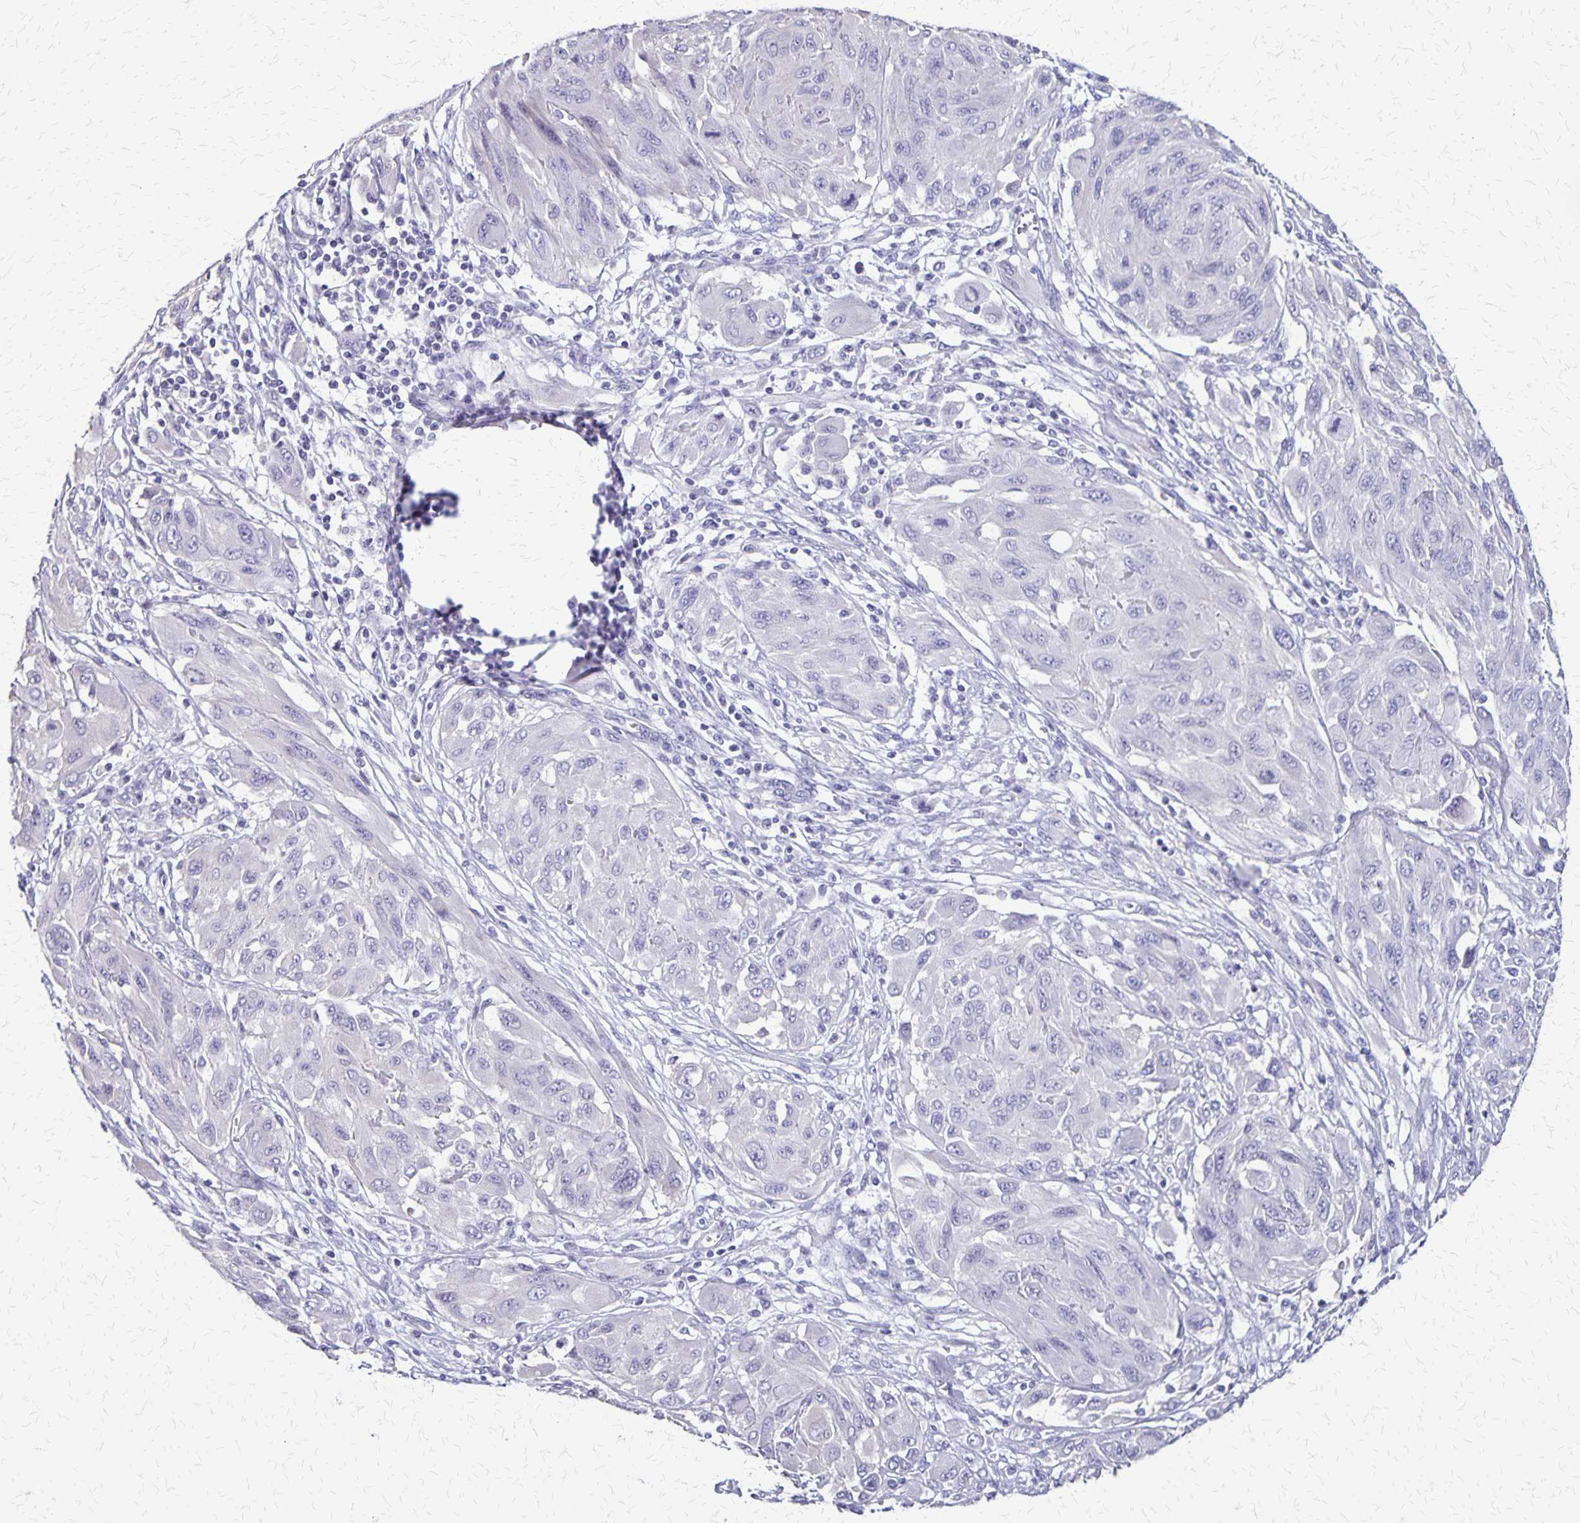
{"staining": {"intensity": "negative", "quantity": "none", "location": "none"}, "tissue": "melanoma", "cell_type": "Tumor cells", "image_type": "cancer", "snomed": [{"axis": "morphology", "description": "Malignant melanoma, NOS"}, {"axis": "topography", "description": "Skin"}], "caption": "IHC micrograph of malignant melanoma stained for a protein (brown), which reveals no staining in tumor cells.", "gene": "SI", "patient": {"sex": "female", "age": 91}}